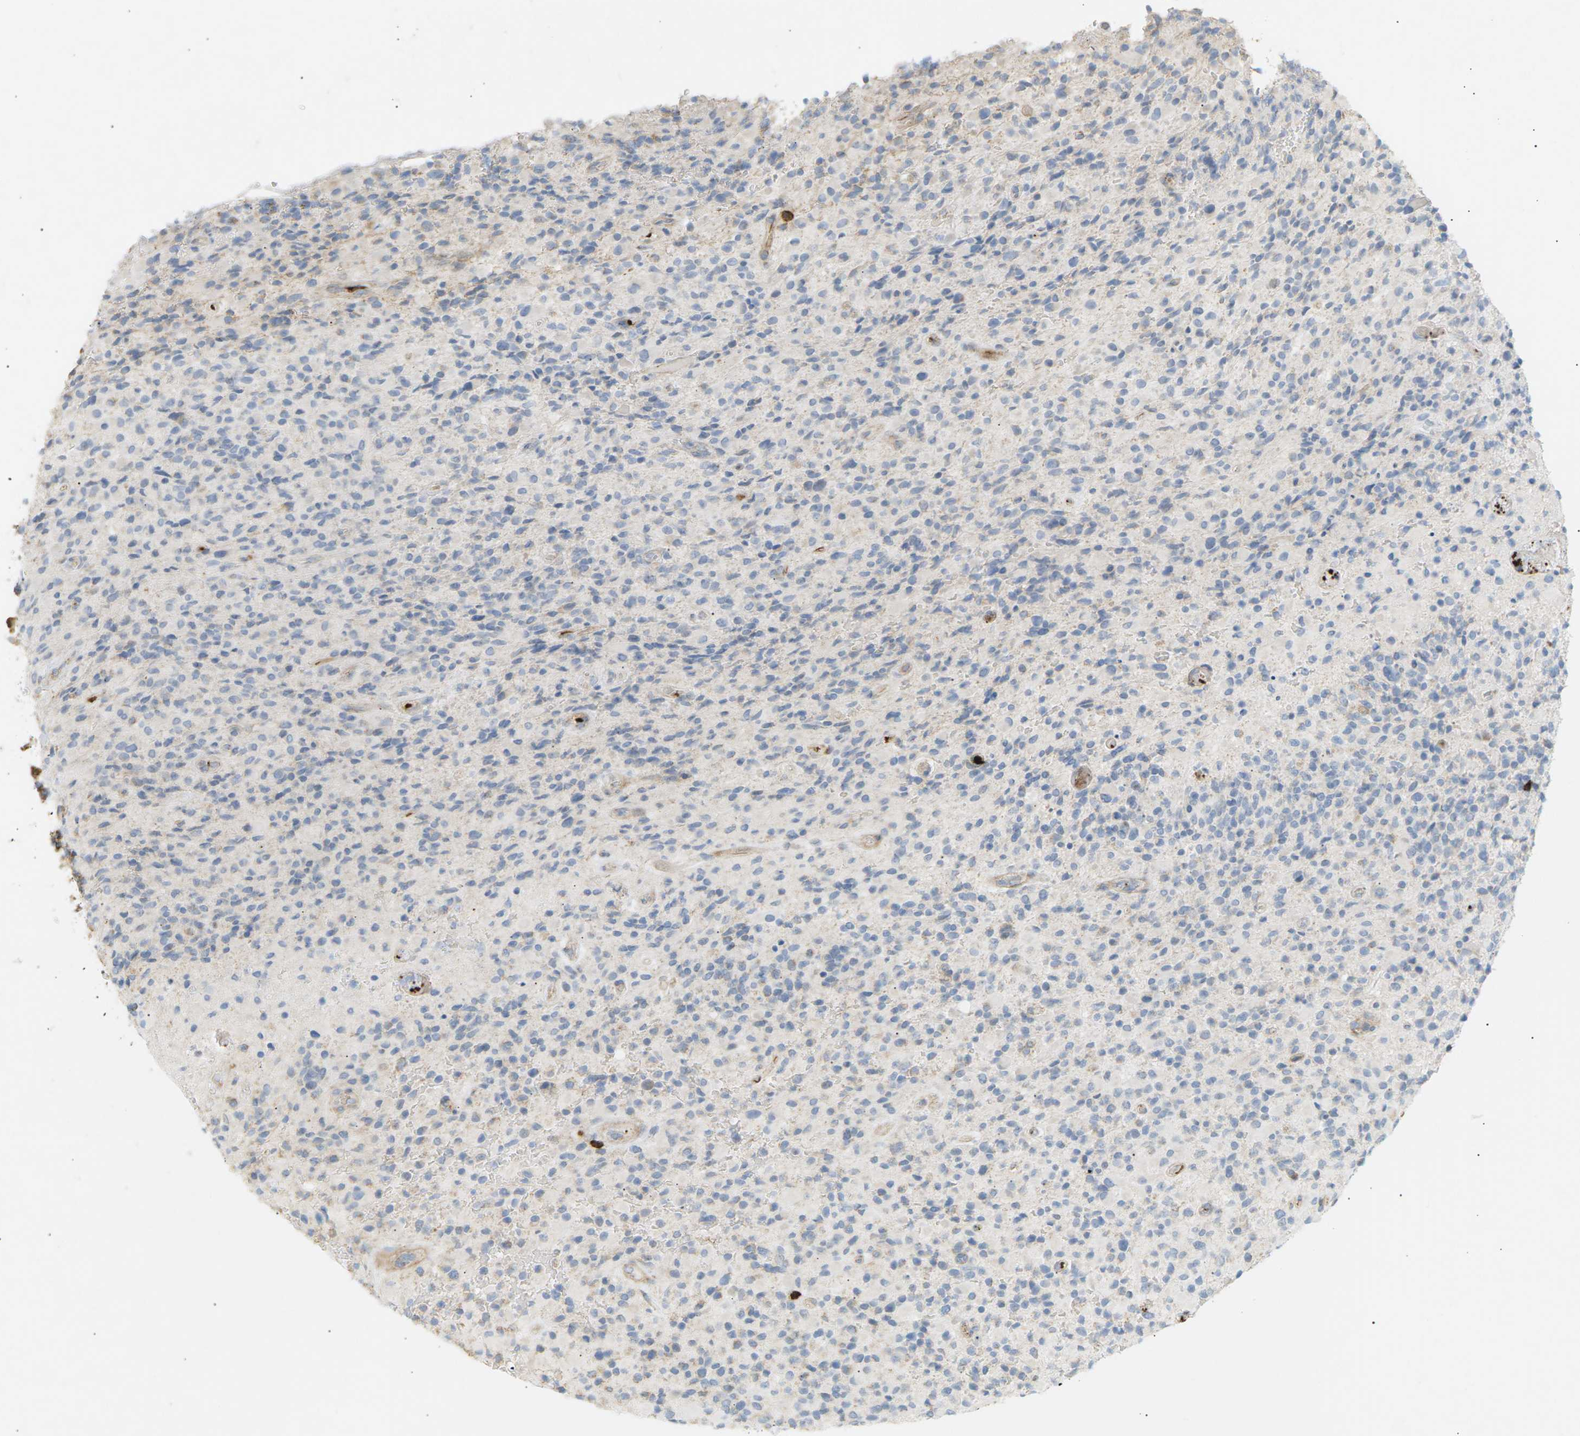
{"staining": {"intensity": "negative", "quantity": "none", "location": "none"}, "tissue": "glioma", "cell_type": "Tumor cells", "image_type": "cancer", "snomed": [{"axis": "morphology", "description": "Glioma, malignant, High grade"}, {"axis": "topography", "description": "Brain"}], "caption": "Tumor cells are negative for protein expression in human glioma. (DAB (3,3'-diaminobenzidine) immunohistochemistry, high magnification).", "gene": "LIME1", "patient": {"sex": "male", "age": 71}}